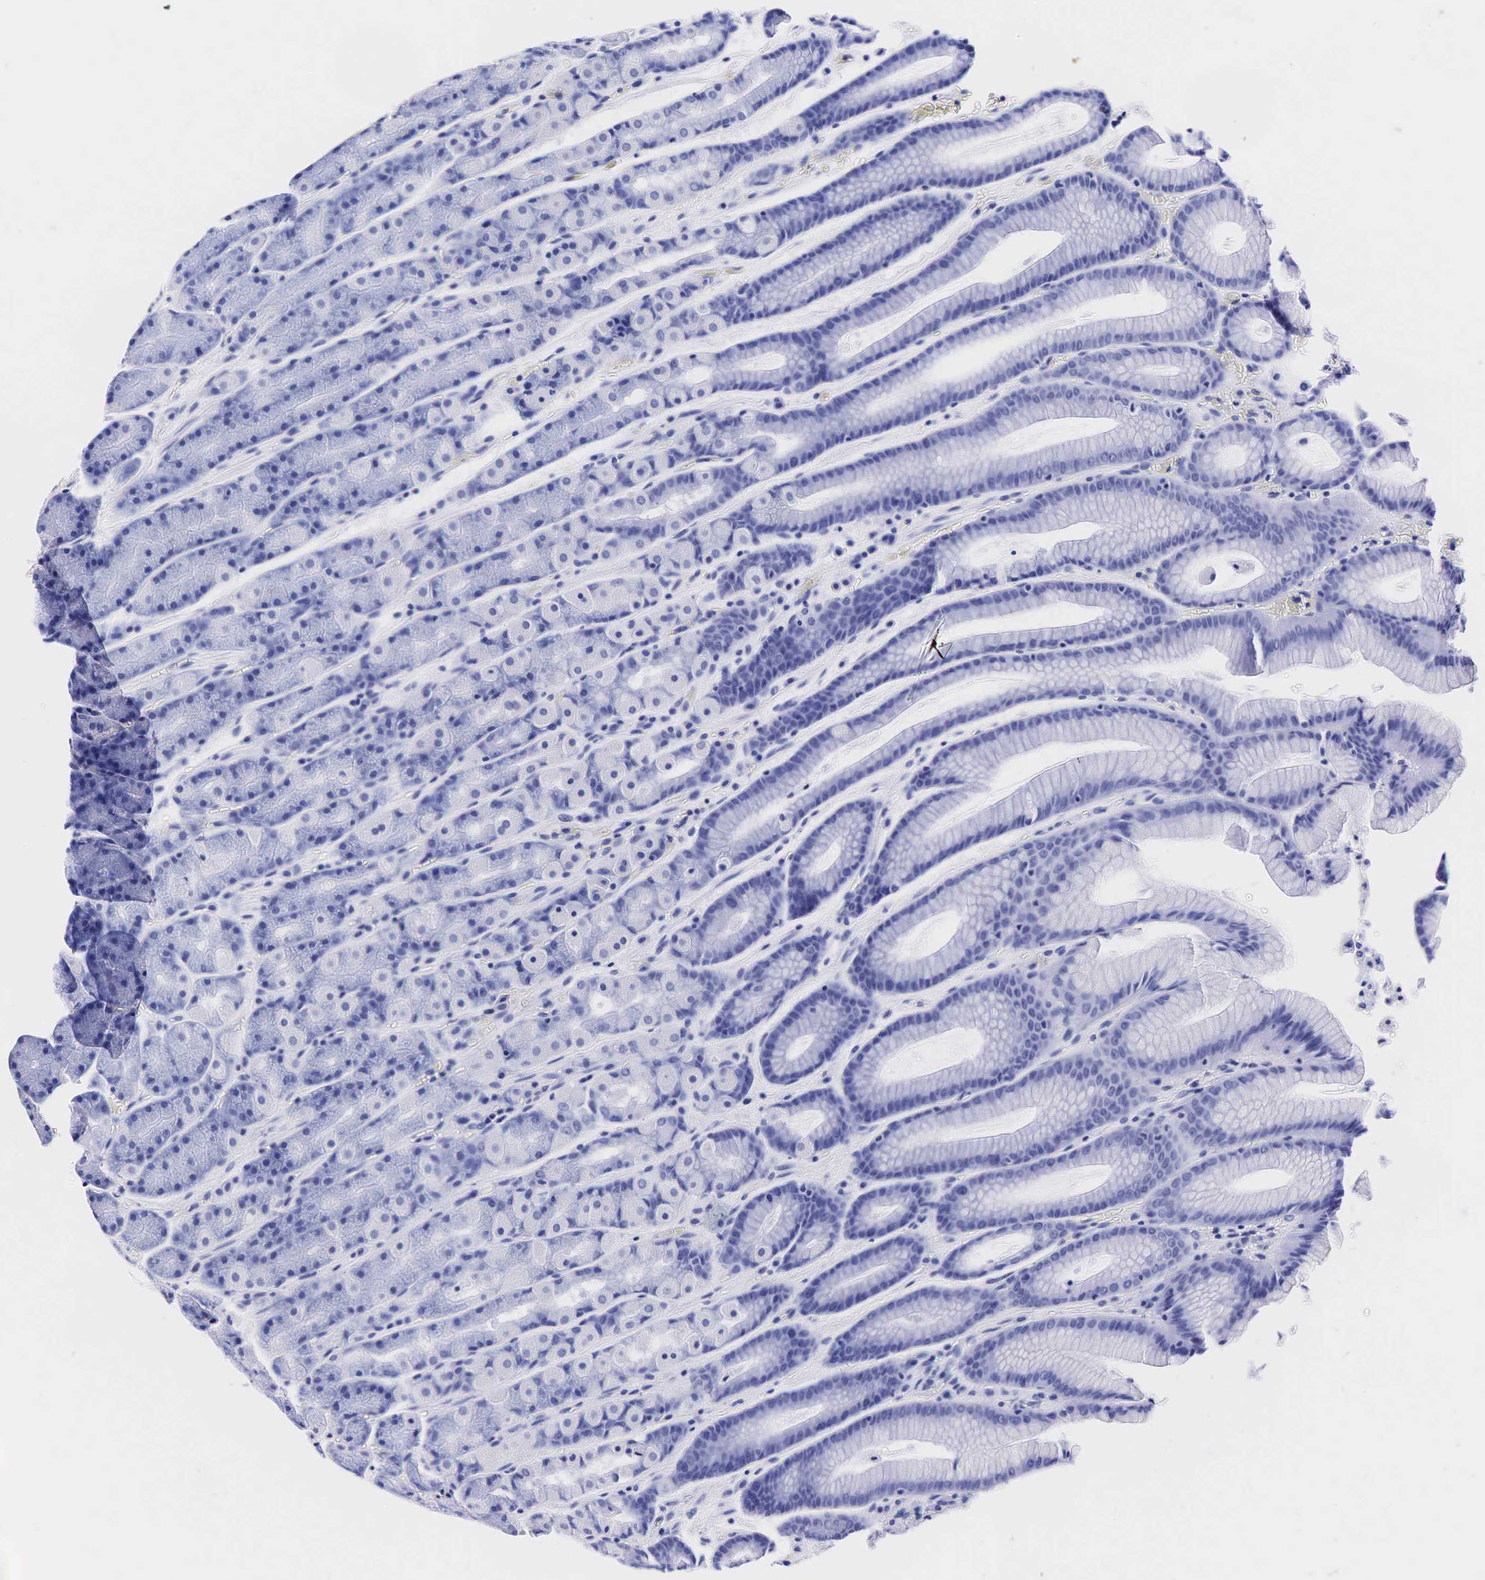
{"staining": {"intensity": "negative", "quantity": "none", "location": "none"}, "tissue": "stomach", "cell_type": "Glandular cells", "image_type": "normal", "snomed": [{"axis": "morphology", "description": "Normal tissue, NOS"}, {"axis": "topography", "description": "Stomach, upper"}], "caption": "Glandular cells show no significant protein staining in normal stomach. Nuclei are stained in blue.", "gene": "ACP3", "patient": {"sex": "male", "age": 72}}